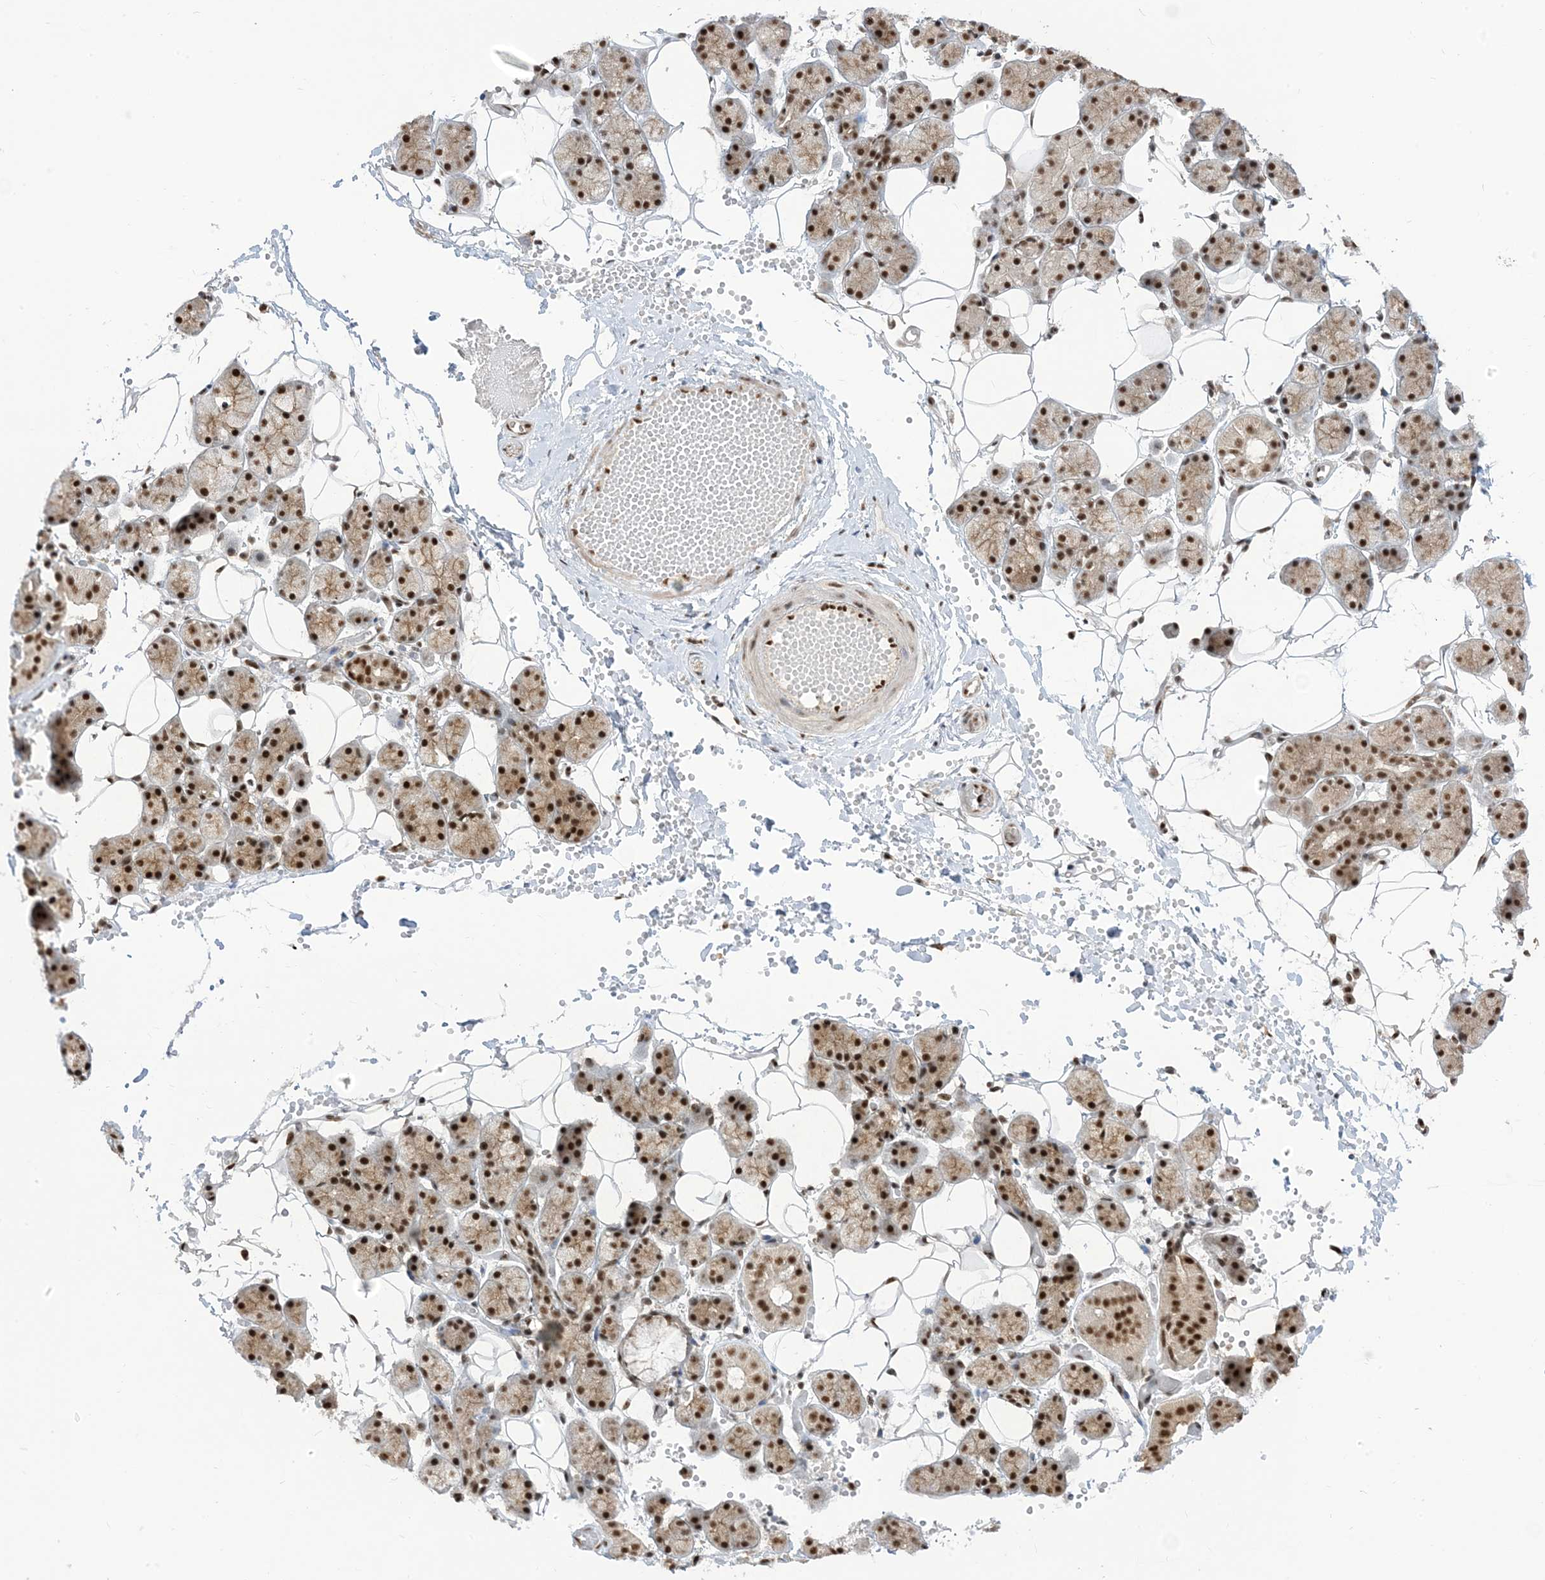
{"staining": {"intensity": "strong", "quantity": ">75%", "location": "nuclear"}, "tissue": "salivary gland", "cell_type": "Glandular cells", "image_type": "normal", "snomed": [{"axis": "morphology", "description": "Normal tissue, NOS"}, {"axis": "topography", "description": "Salivary gland"}], "caption": "Immunohistochemical staining of normal human salivary gland shows high levels of strong nuclear staining in approximately >75% of glandular cells.", "gene": "ARGLU1", "patient": {"sex": "female", "age": 33}}